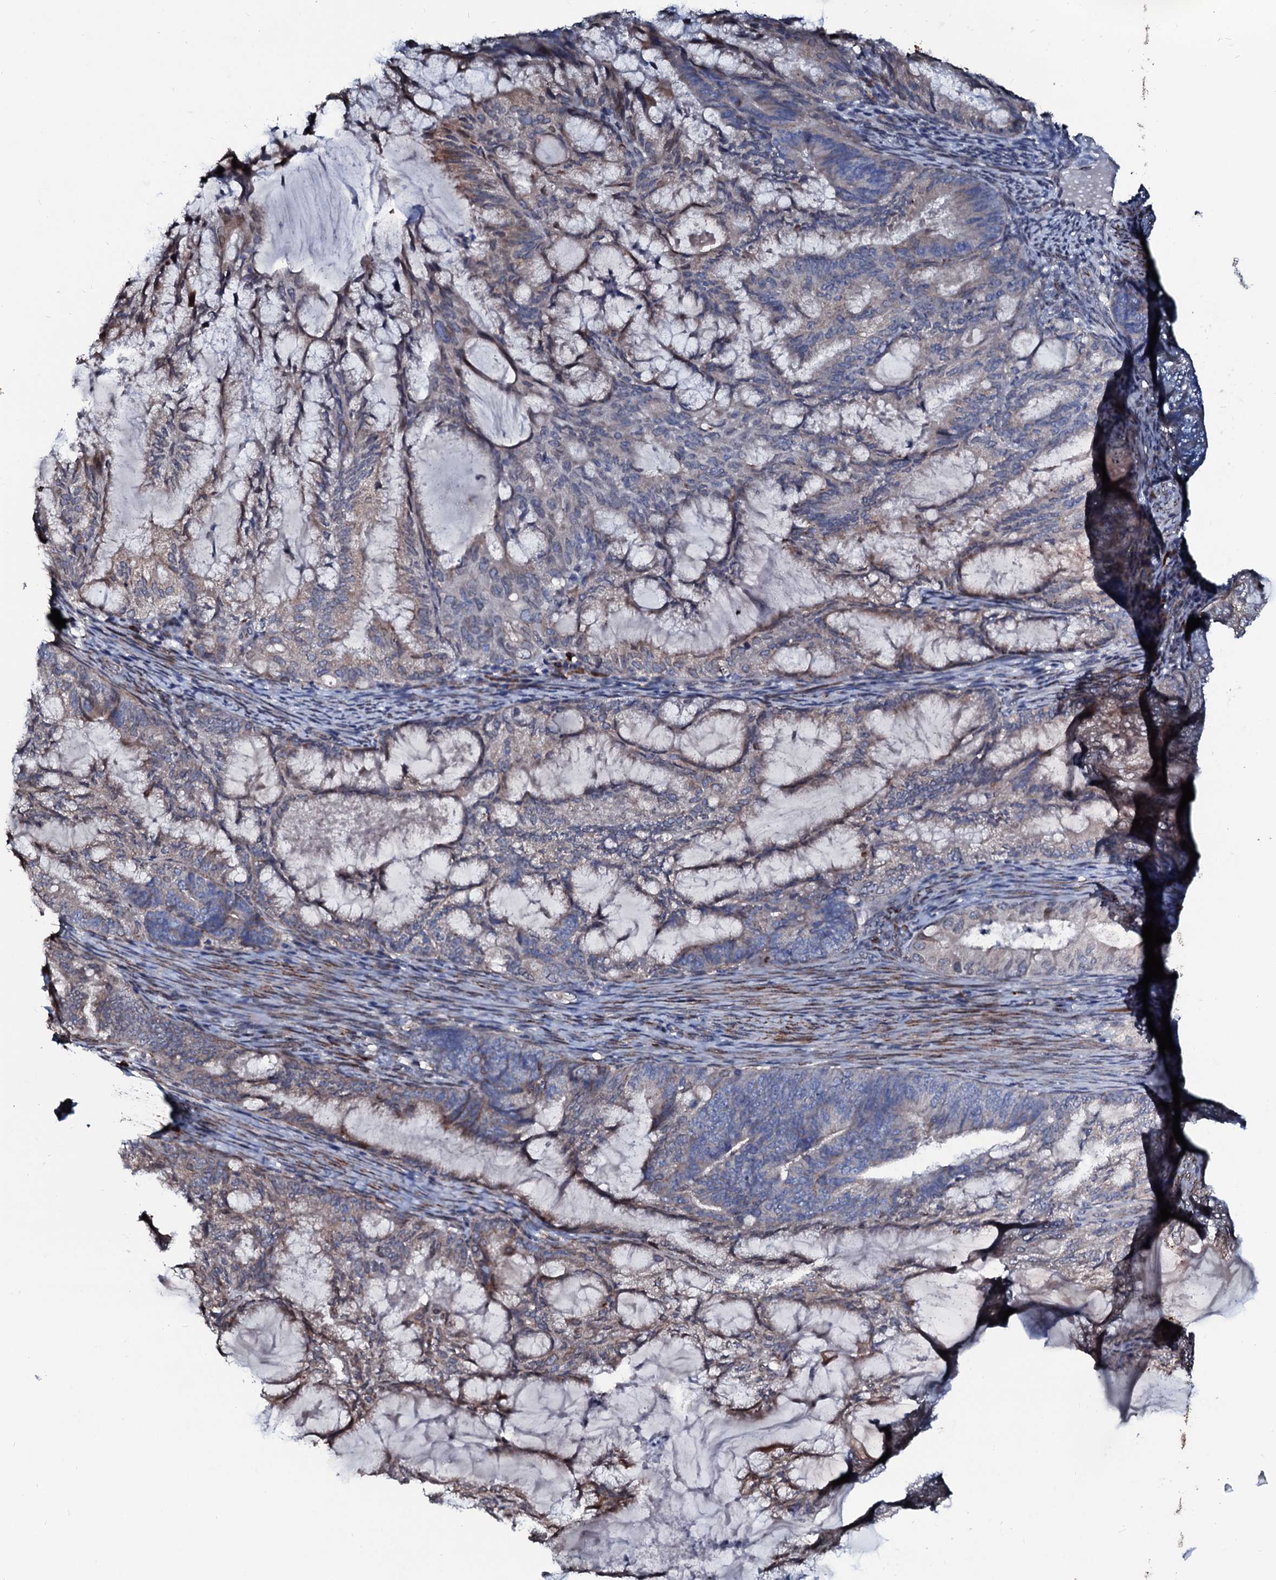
{"staining": {"intensity": "weak", "quantity": "<25%", "location": "cytoplasmic/membranous"}, "tissue": "endometrial cancer", "cell_type": "Tumor cells", "image_type": "cancer", "snomed": [{"axis": "morphology", "description": "Adenocarcinoma, NOS"}, {"axis": "topography", "description": "Endometrium"}], "caption": "IHC of endometrial cancer demonstrates no expression in tumor cells. (Immunohistochemistry (ihc), brightfield microscopy, high magnification).", "gene": "NRP2", "patient": {"sex": "female", "age": 86}}